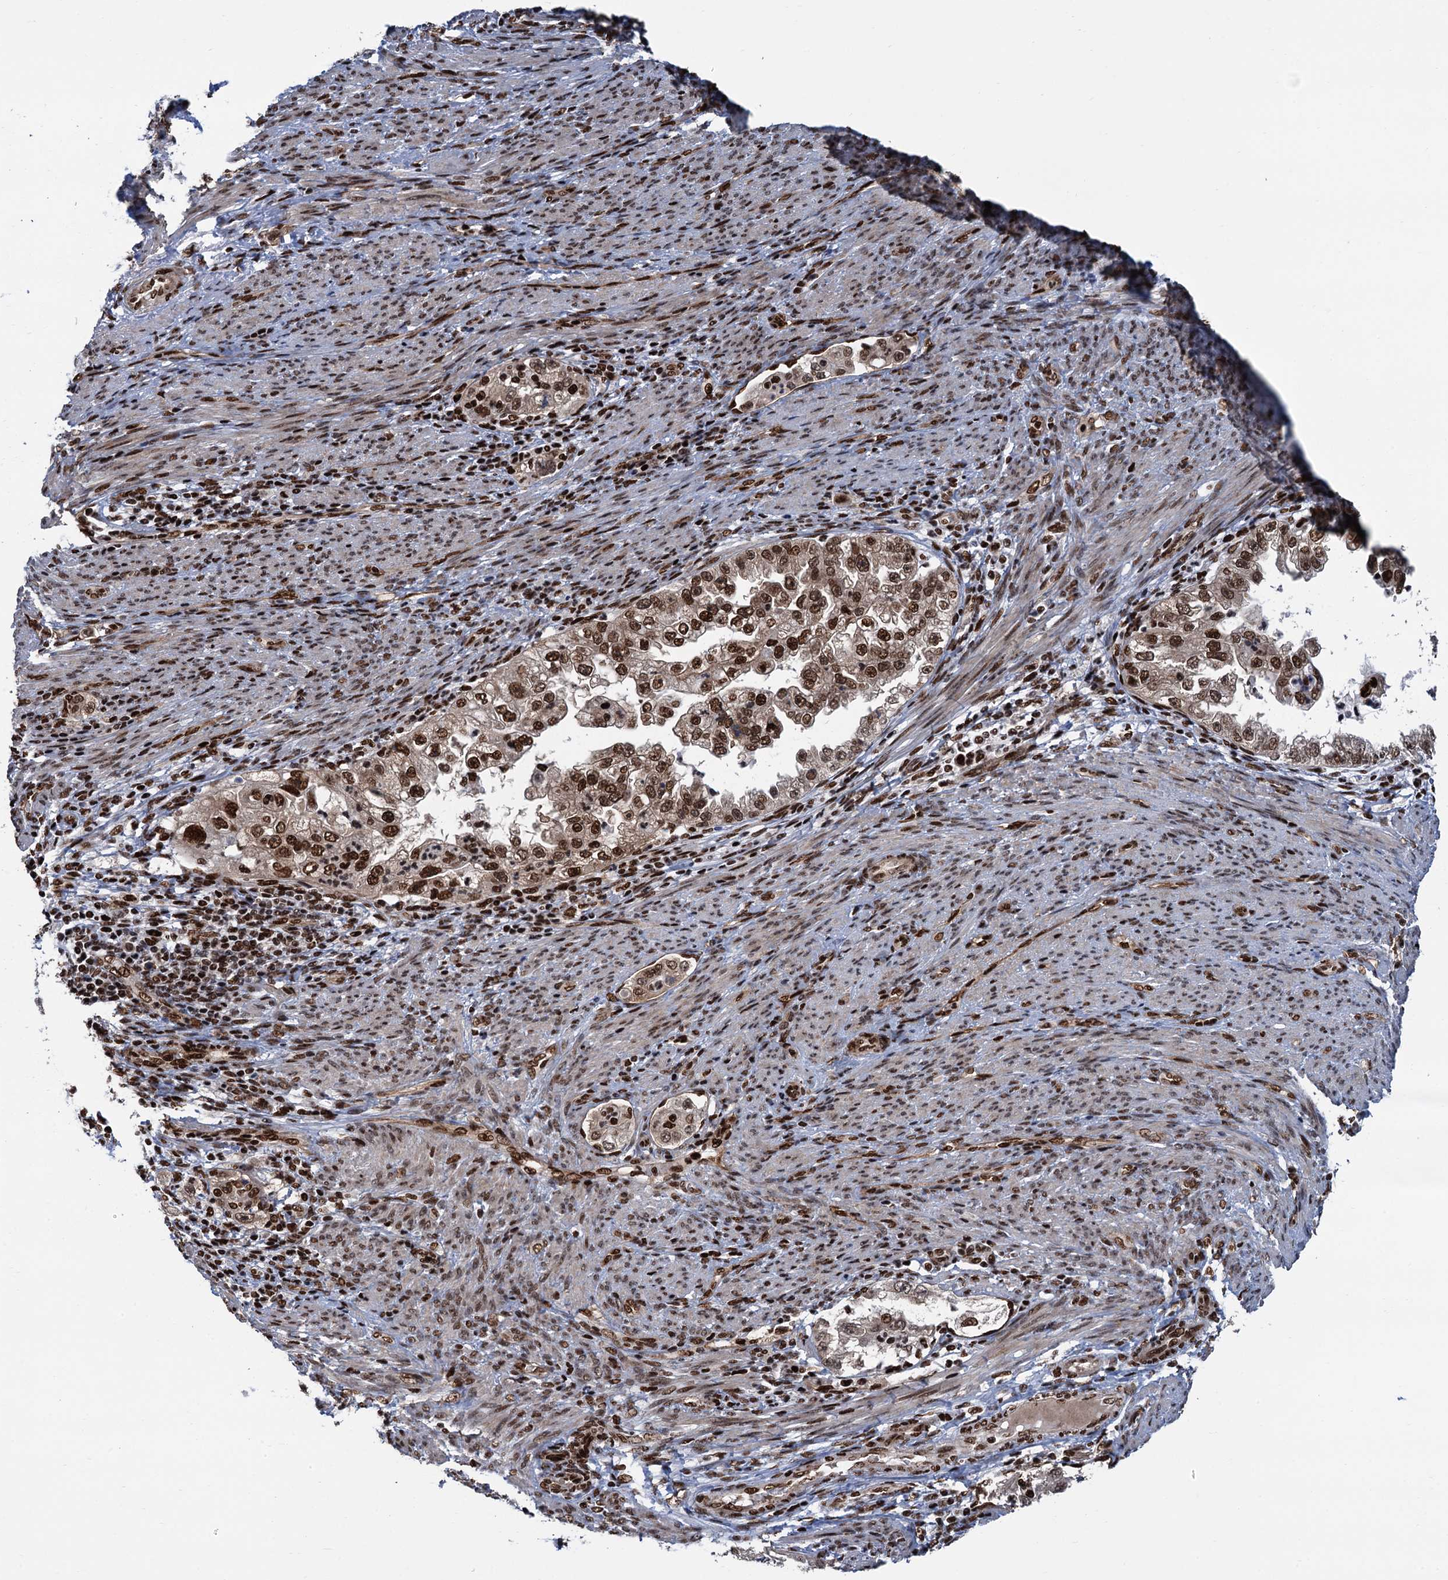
{"staining": {"intensity": "strong", "quantity": ">75%", "location": "nuclear"}, "tissue": "endometrial cancer", "cell_type": "Tumor cells", "image_type": "cancer", "snomed": [{"axis": "morphology", "description": "Adenocarcinoma, NOS"}, {"axis": "topography", "description": "Endometrium"}], "caption": "Immunohistochemistry (IHC) photomicrograph of neoplastic tissue: human endometrial adenocarcinoma stained using IHC exhibits high levels of strong protein expression localized specifically in the nuclear of tumor cells, appearing as a nuclear brown color.", "gene": "PPP4R1", "patient": {"sex": "female", "age": 85}}